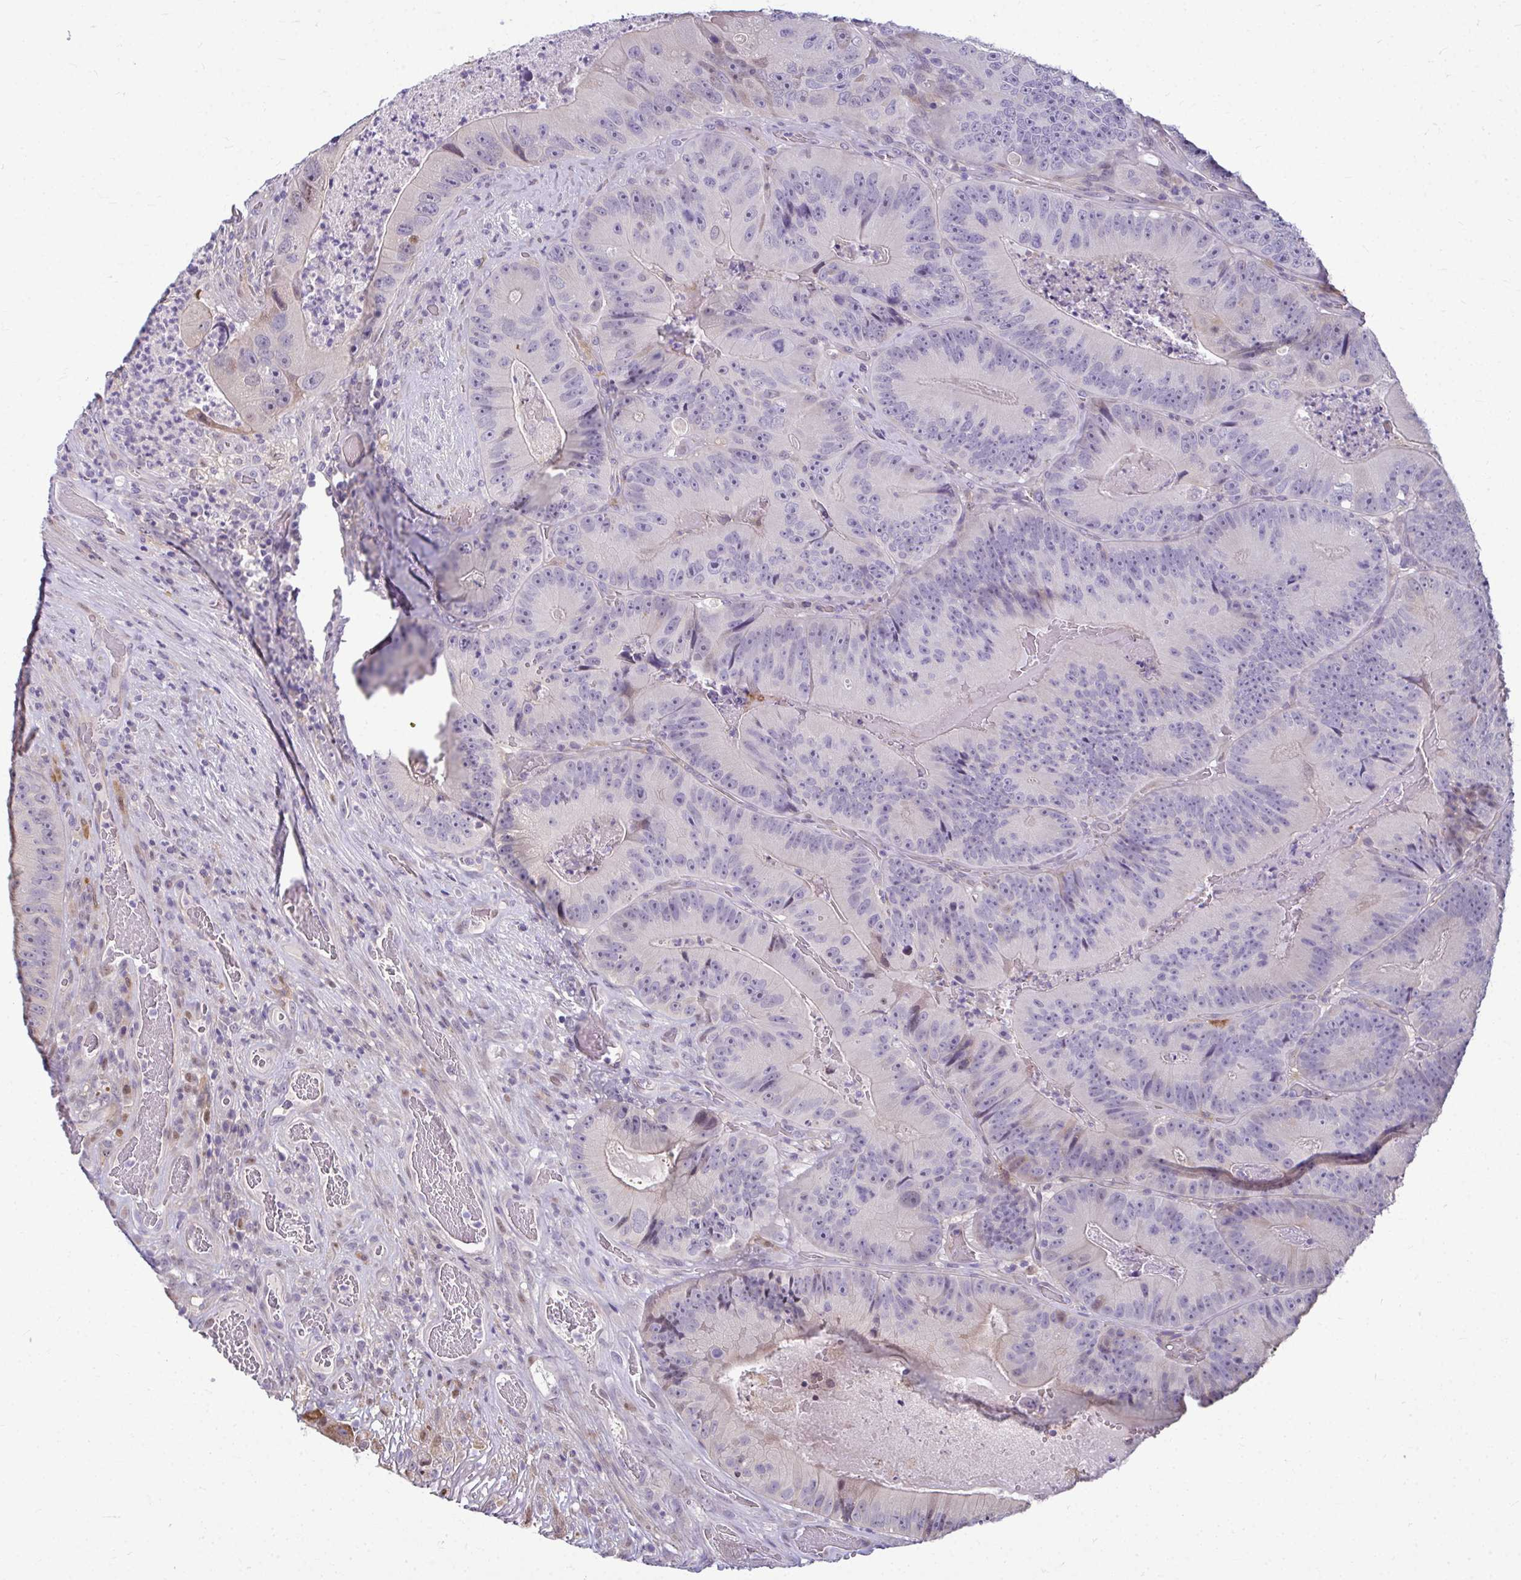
{"staining": {"intensity": "negative", "quantity": "none", "location": "none"}, "tissue": "colorectal cancer", "cell_type": "Tumor cells", "image_type": "cancer", "snomed": [{"axis": "morphology", "description": "Adenocarcinoma, NOS"}, {"axis": "topography", "description": "Colon"}], "caption": "An IHC micrograph of colorectal cancer is shown. There is no staining in tumor cells of colorectal cancer.", "gene": "ODF1", "patient": {"sex": "female", "age": 86}}